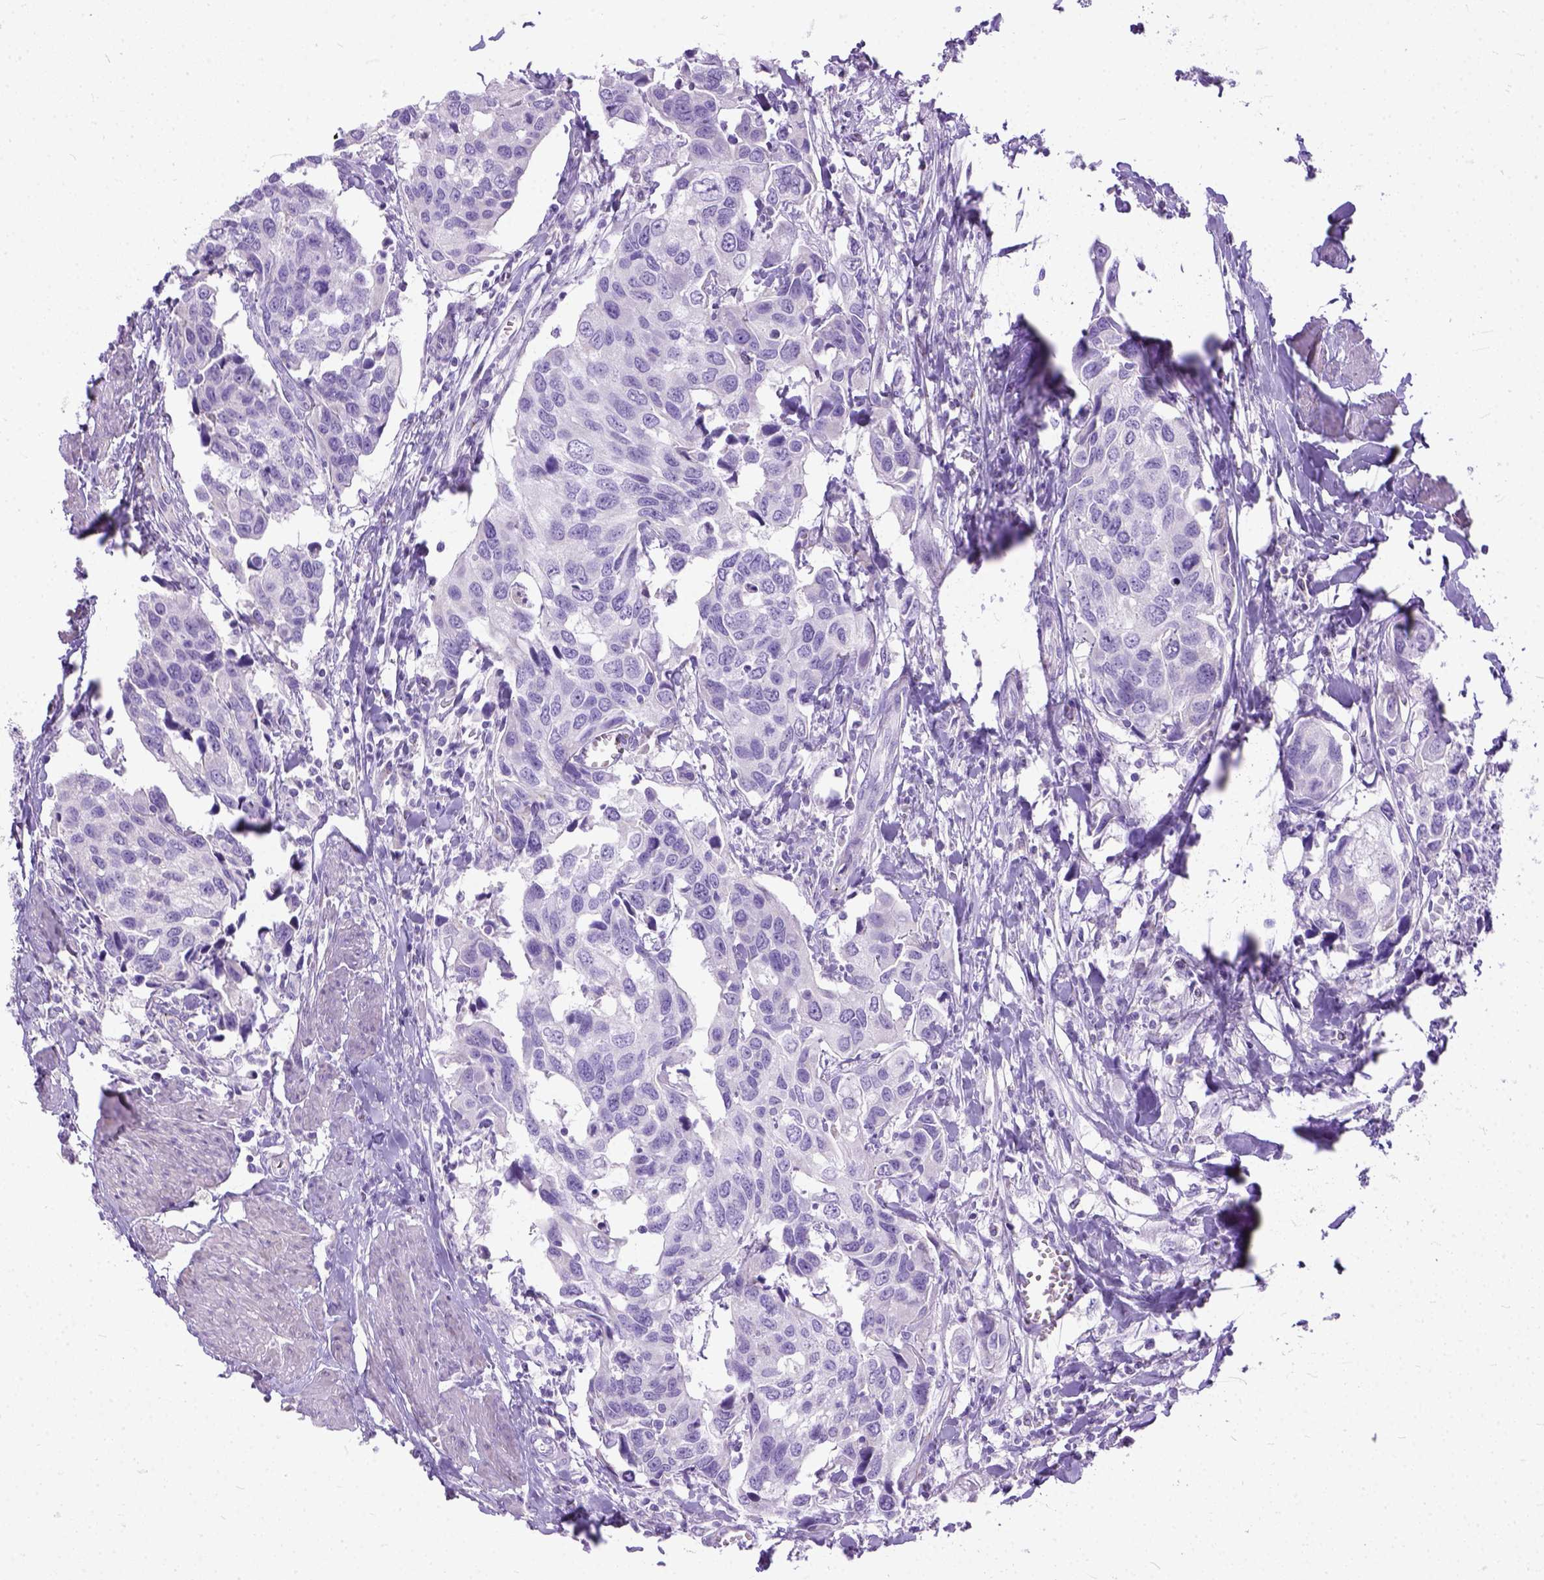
{"staining": {"intensity": "negative", "quantity": "none", "location": "none"}, "tissue": "urothelial cancer", "cell_type": "Tumor cells", "image_type": "cancer", "snomed": [{"axis": "morphology", "description": "Urothelial carcinoma, High grade"}, {"axis": "topography", "description": "Urinary bladder"}], "caption": "High-grade urothelial carcinoma was stained to show a protein in brown. There is no significant staining in tumor cells.", "gene": "PLK5", "patient": {"sex": "male", "age": 60}}